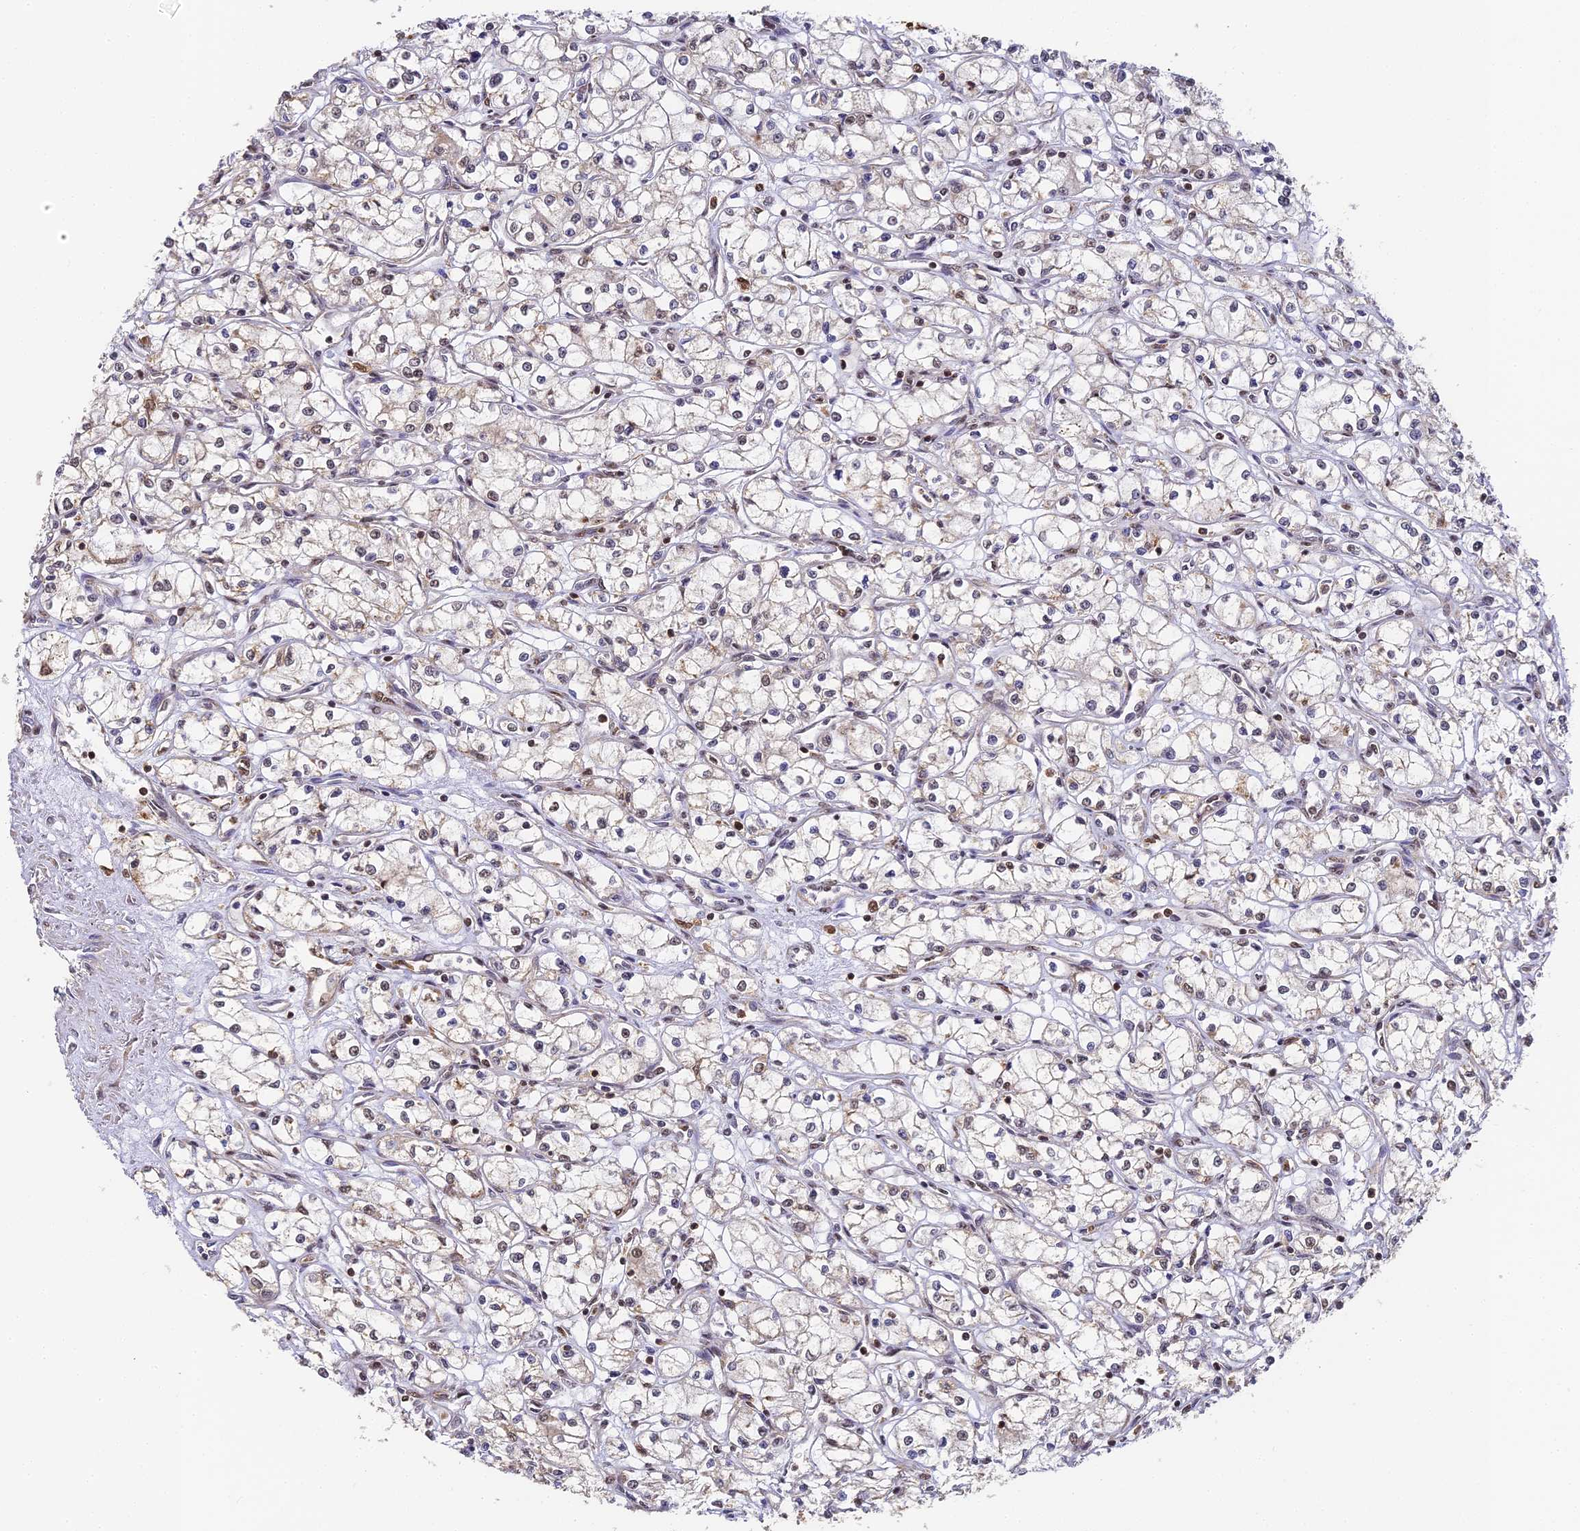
{"staining": {"intensity": "weak", "quantity": "<25%", "location": "cytoplasmic/membranous"}, "tissue": "renal cancer", "cell_type": "Tumor cells", "image_type": "cancer", "snomed": [{"axis": "morphology", "description": "Adenocarcinoma, NOS"}, {"axis": "topography", "description": "Kidney"}], "caption": "Protein analysis of adenocarcinoma (renal) displays no significant expression in tumor cells. (DAB (3,3'-diaminobenzidine) immunohistochemistry with hematoxylin counter stain).", "gene": "ZNF443", "patient": {"sex": "male", "age": 59}}